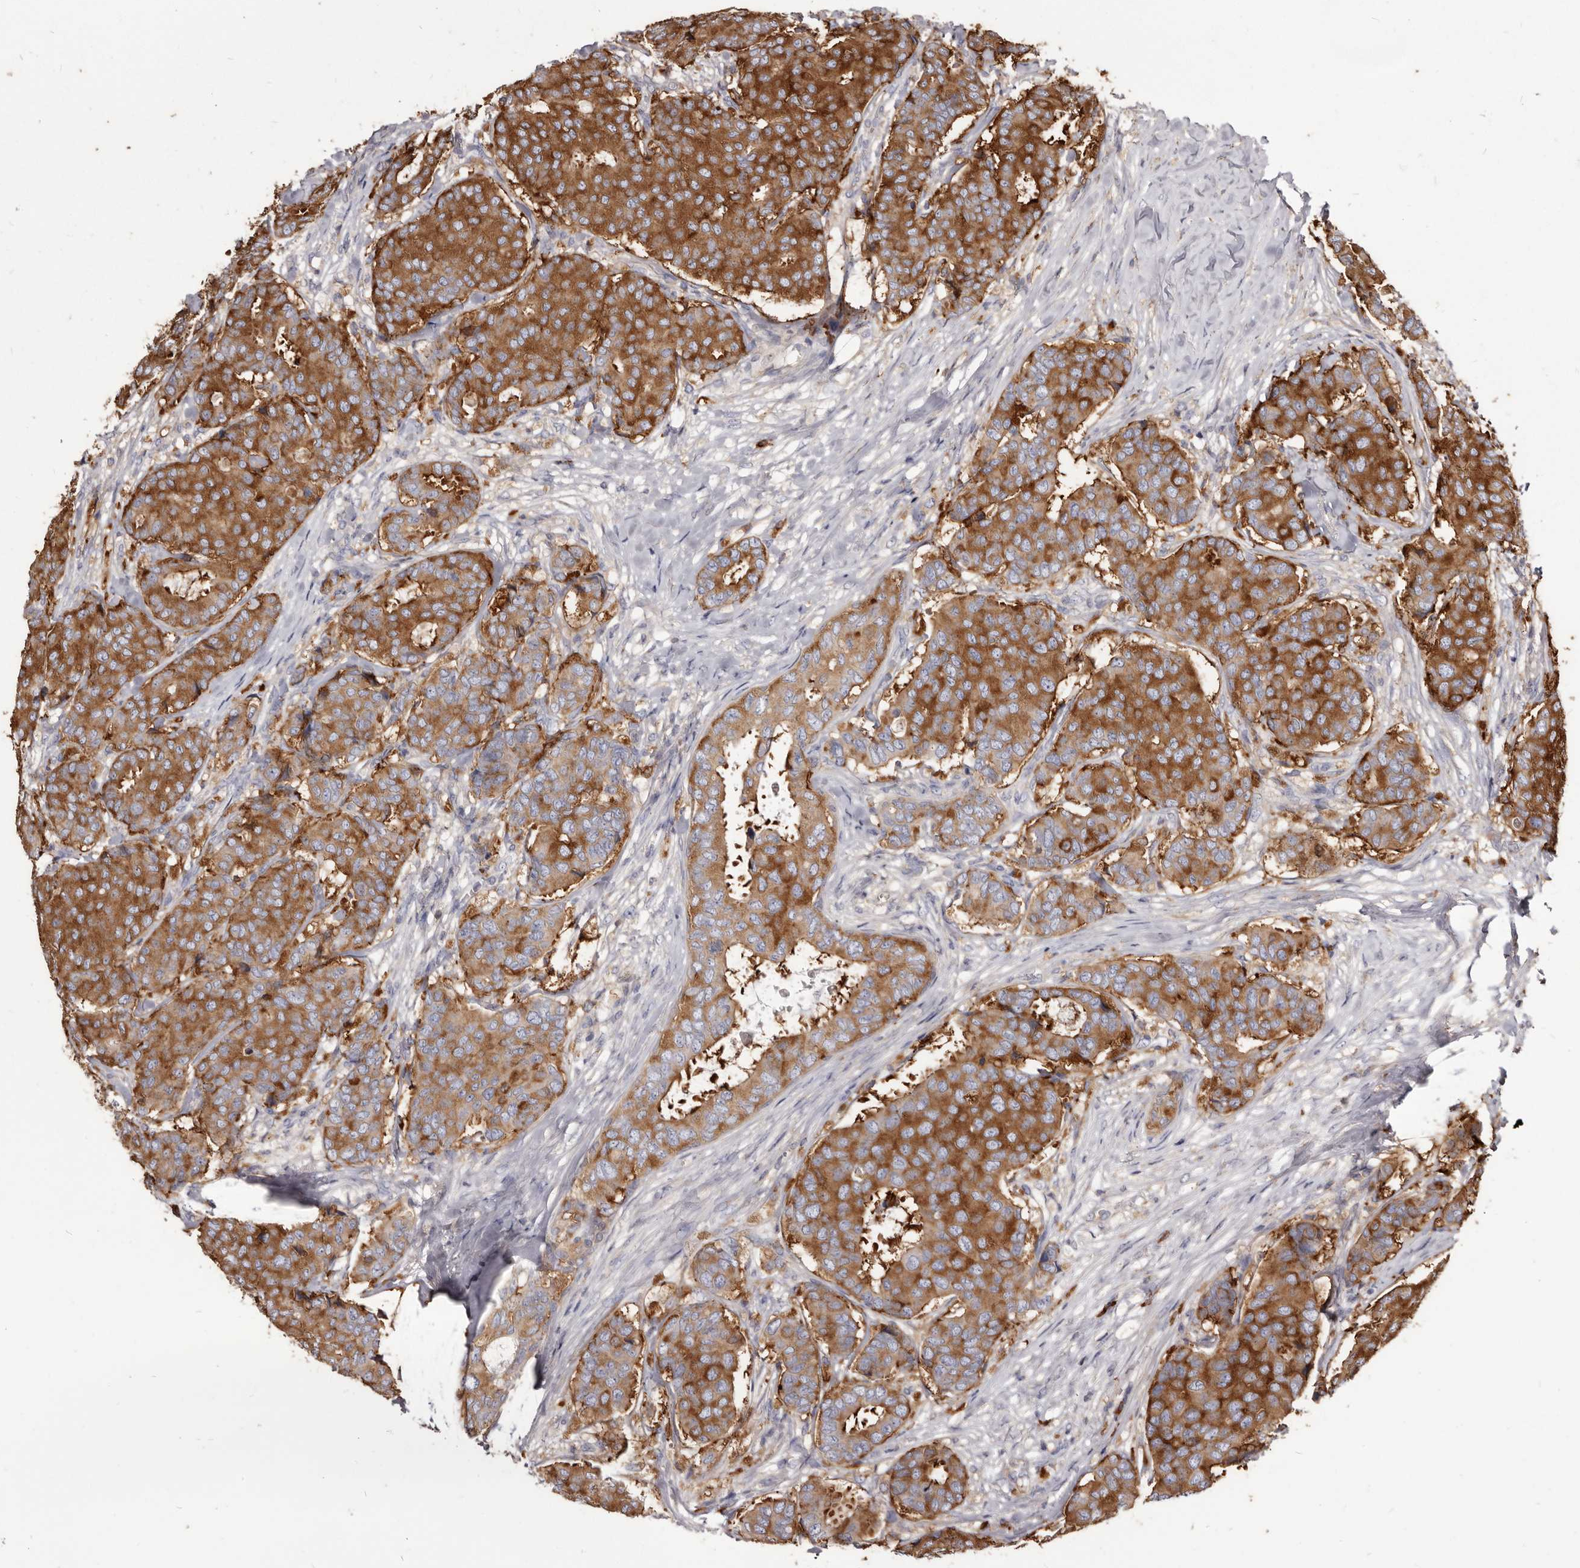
{"staining": {"intensity": "strong", "quantity": ">75%", "location": "cytoplasmic/membranous"}, "tissue": "breast cancer", "cell_type": "Tumor cells", "image_type": "cancer", "snomed": [{"axis": "morphology", "description": "Duct carcinoma"}, {"axis": "topography", "description": "Breast"}], "caption": "Immunohistochemistry photomicrograph of neoplastic tissue: invasive ductal carcinoma (breast) stained using IHC shows high levels of strong protein expression localized specifically in the cytoplasmic/membranous of tumor cells, appearing as a cytoplasmic/membranous brown color.", "gene": "TPD52", "patient": {"sex": "female", "age": 75}}